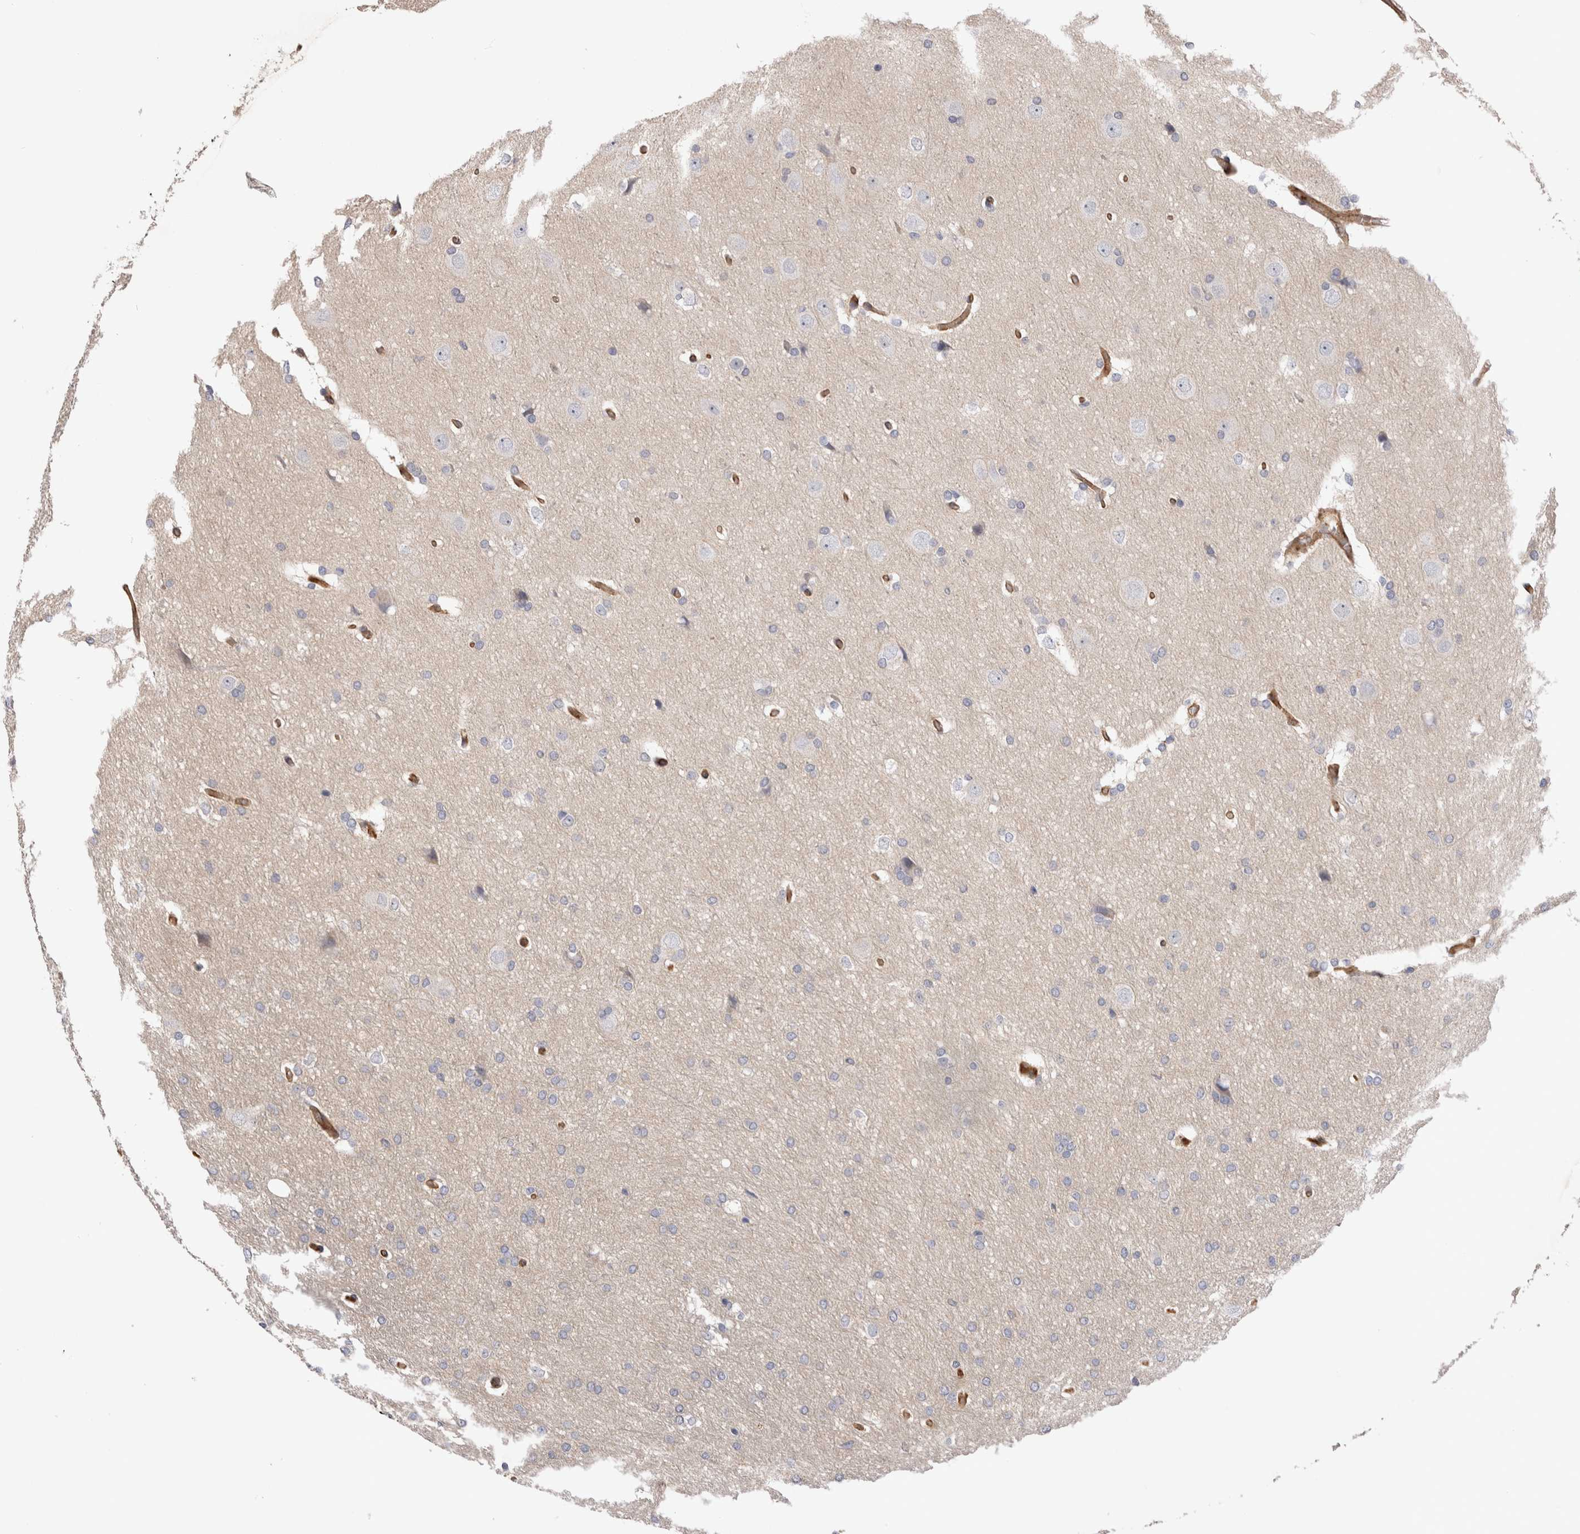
{"staining": {"intensity": "negative", "quantity": "none", "location": "none"}, "tissue": "glioma", "cell_type": "Tumor cells", "image_type": "cancer", "snomed": [{"axis": "morphology", "description": "Glioma, malignant, Low grade"}, {"axis": "topography", "description": "Brain"}], "caption": "Malignant glioma (low-grade) was stained to show a protein in brown. There is no significant positivity in tumor cells.", "gene": "BNIP2", "patient": {"sex": "female", "age": 37}}